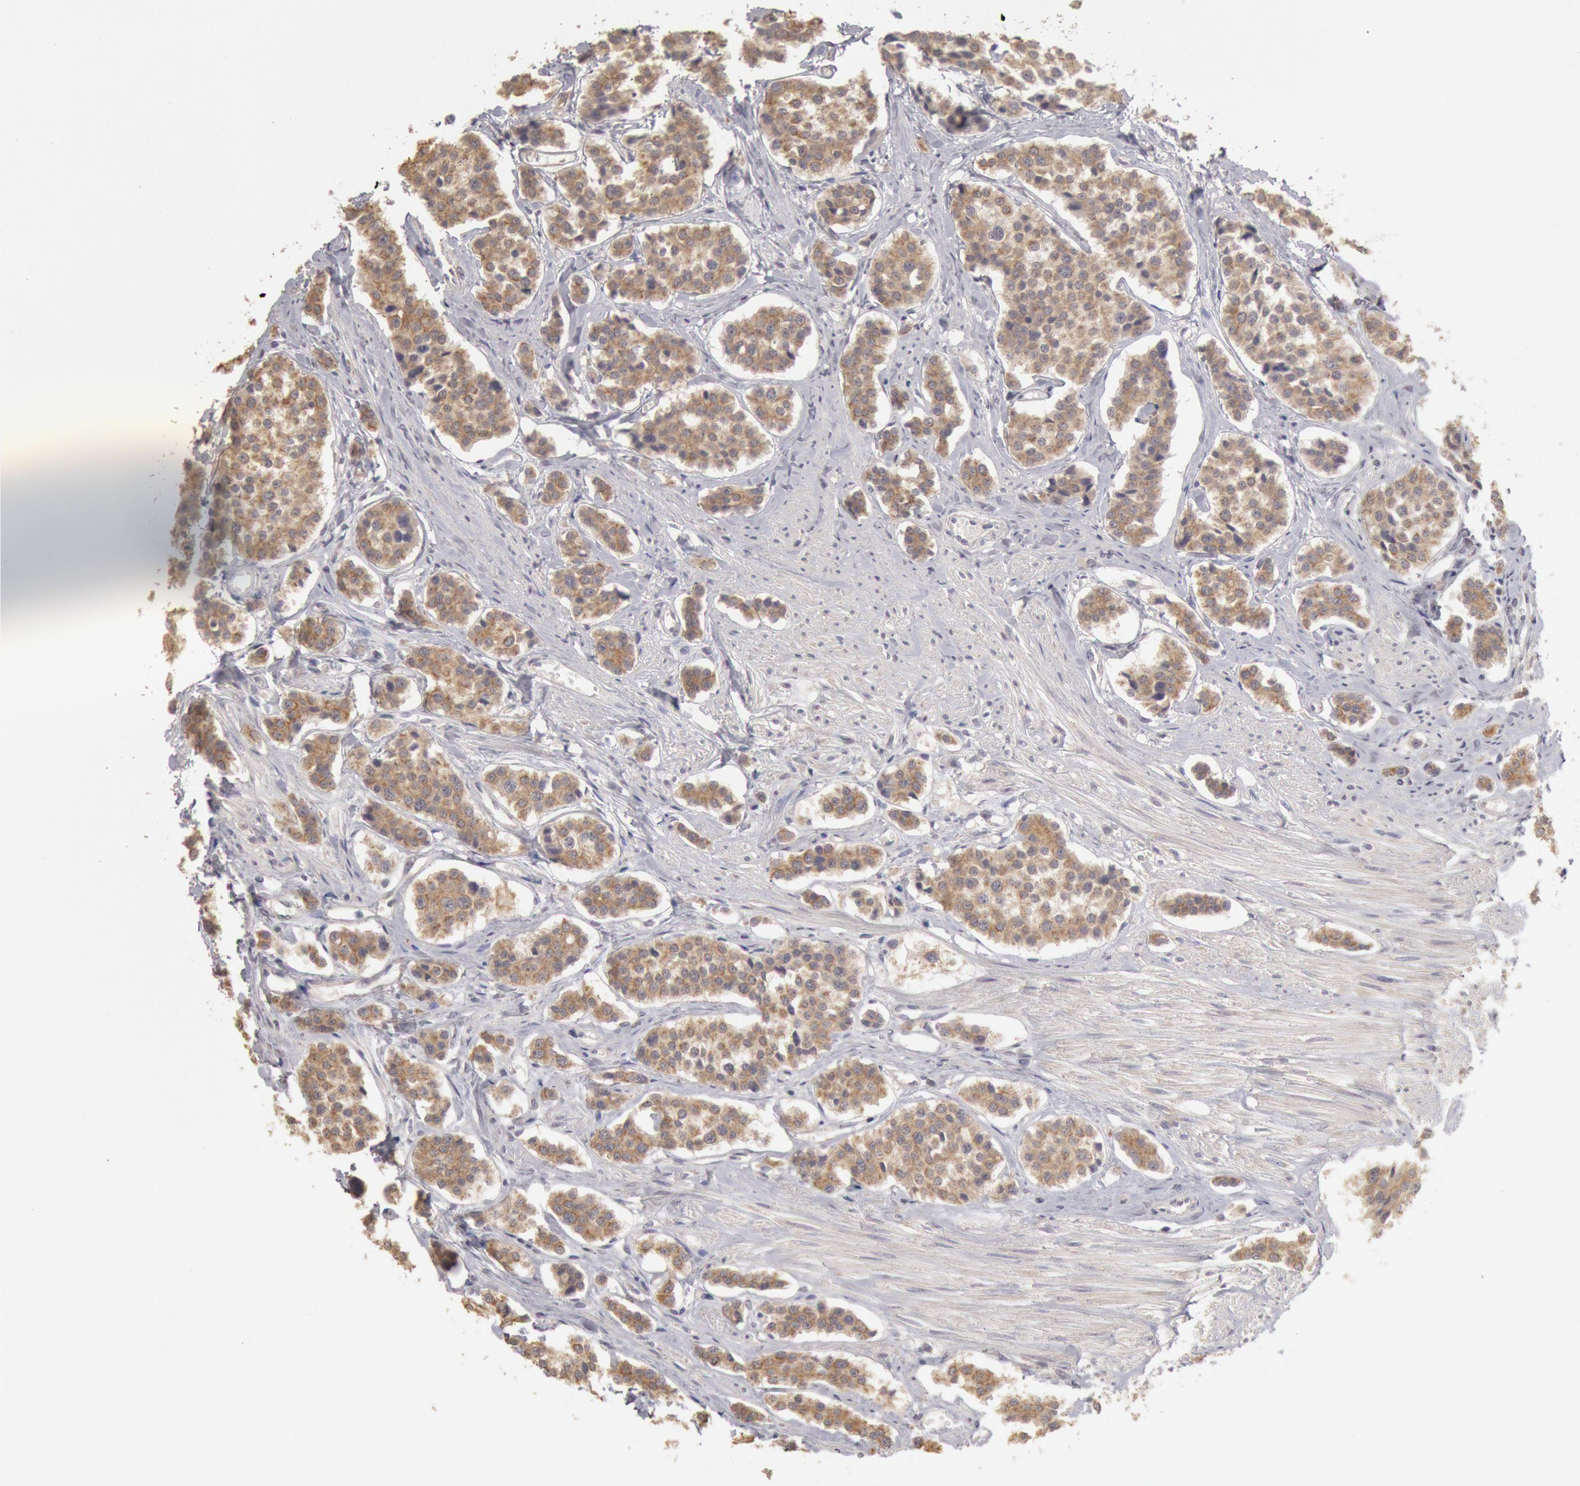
{"staining": {"intensity": "moderate", "quantity": ">75%", "location": "cytoplasmic/membranous"}, "tissue": "carcinoid", "cell_type": "Tumor cells", "image_type": "cancer", "snomed": [{"axis": "morphology", "description": "Carcinoid, malignant, NOS"}, {"axis": "topography", "description": "Small intestine"}], "caption": "DAB immunohistochemical staining of carcinoid demonstrates moderate cytoplasmic/membranous protein expression in approximately >75% of tumor cells.", "gene": "ZFP36L1", "patient": {"sex": "male", "age": 60}}